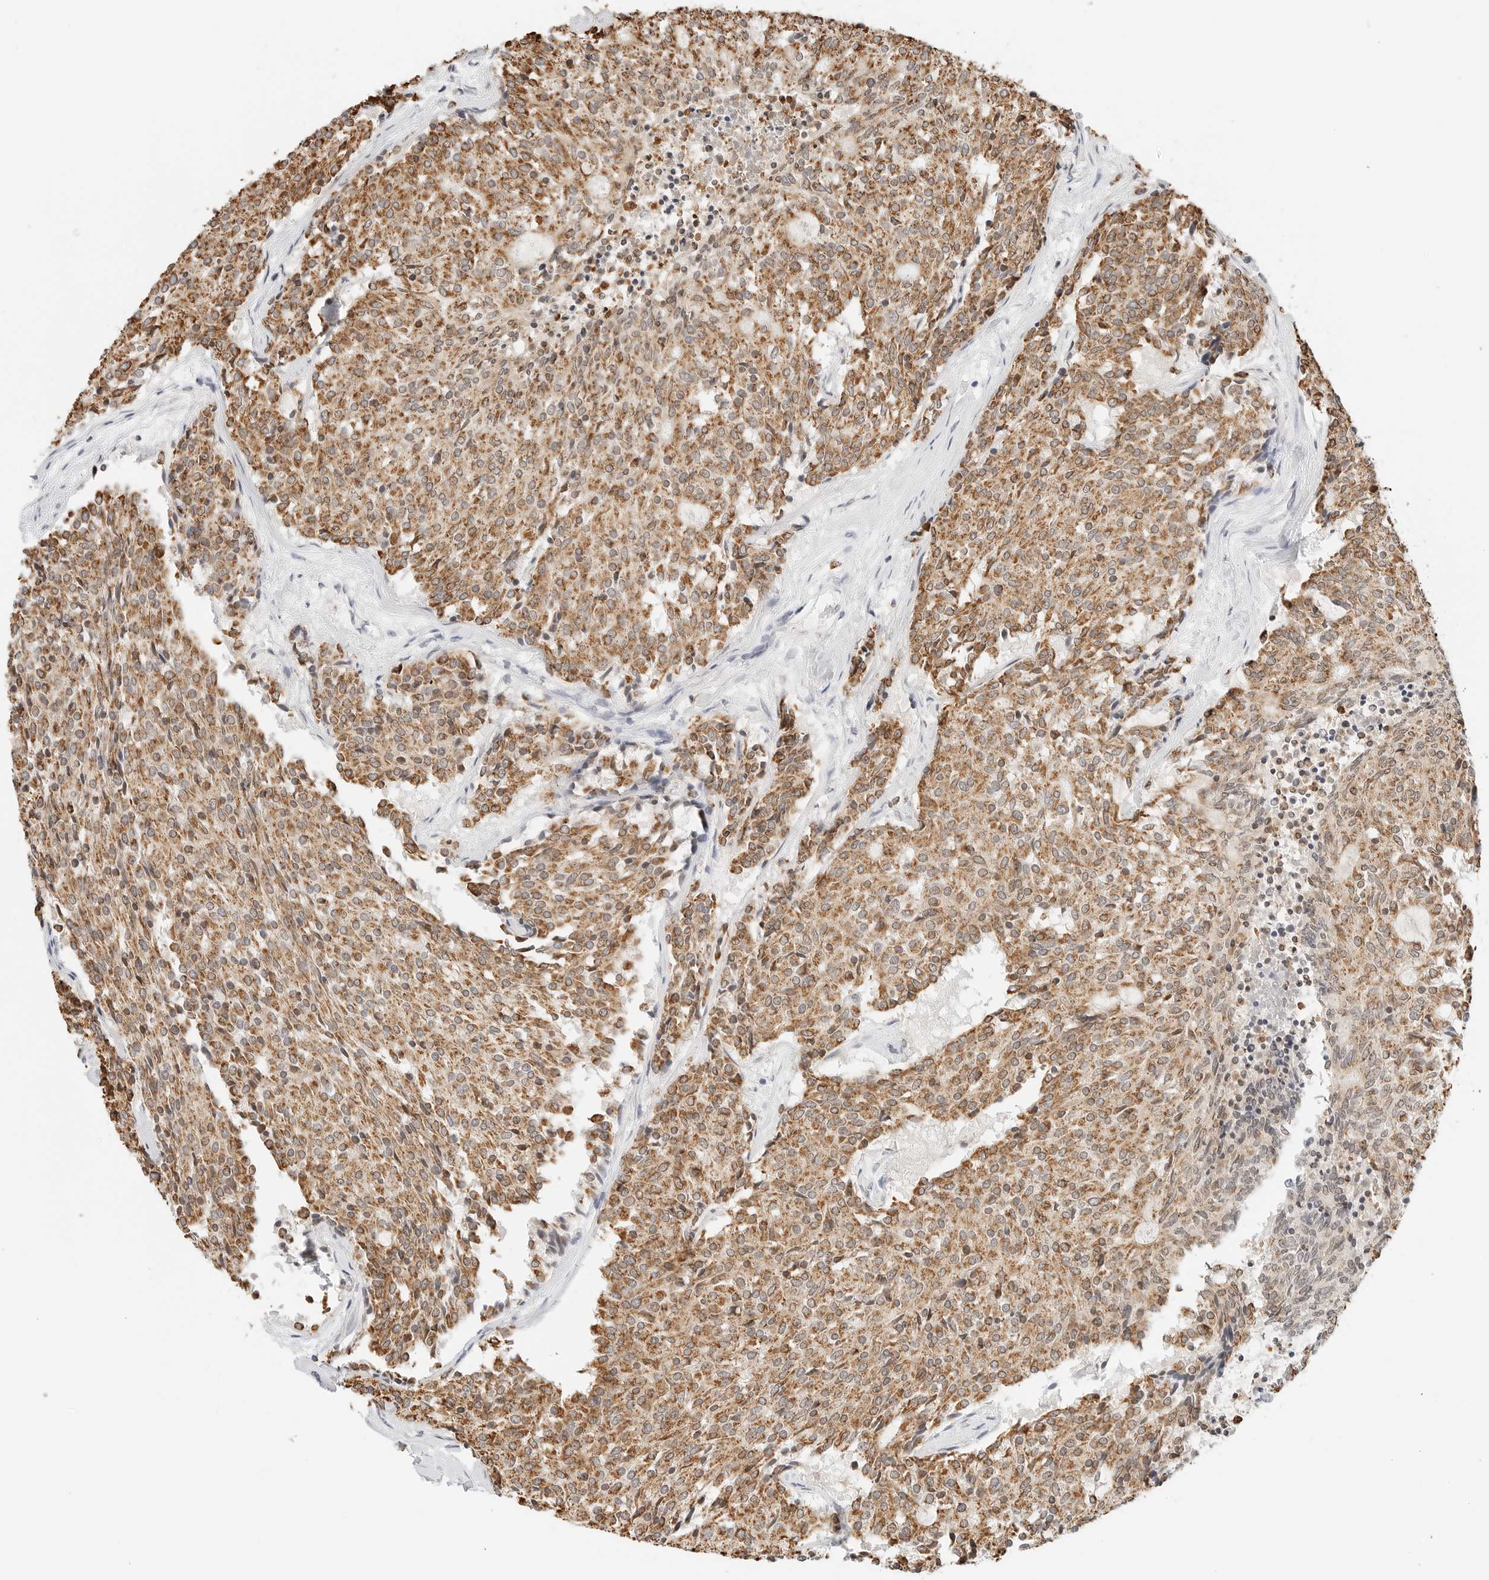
{"staining": {"intensity": "moderate", "quantity": ">75%", "location": "cytoplasmic/membranous"}, "tissue": "carcinoid", "cell_type": "Tumor cells", "image_type": "cancer", "snomed": [{"axis": "morphology", "description": "Carcinoid, malignant, NOS"}, {"axis": "topography", "description": "Pancreas"}], "caption": "The immunohistochemical stain shows moderate cytoplasmic/membranous expression in tumor cells of malignant carcinoid tissue.", "gene": "ATL1", "patient": {"sex": "female", "age": 54}}